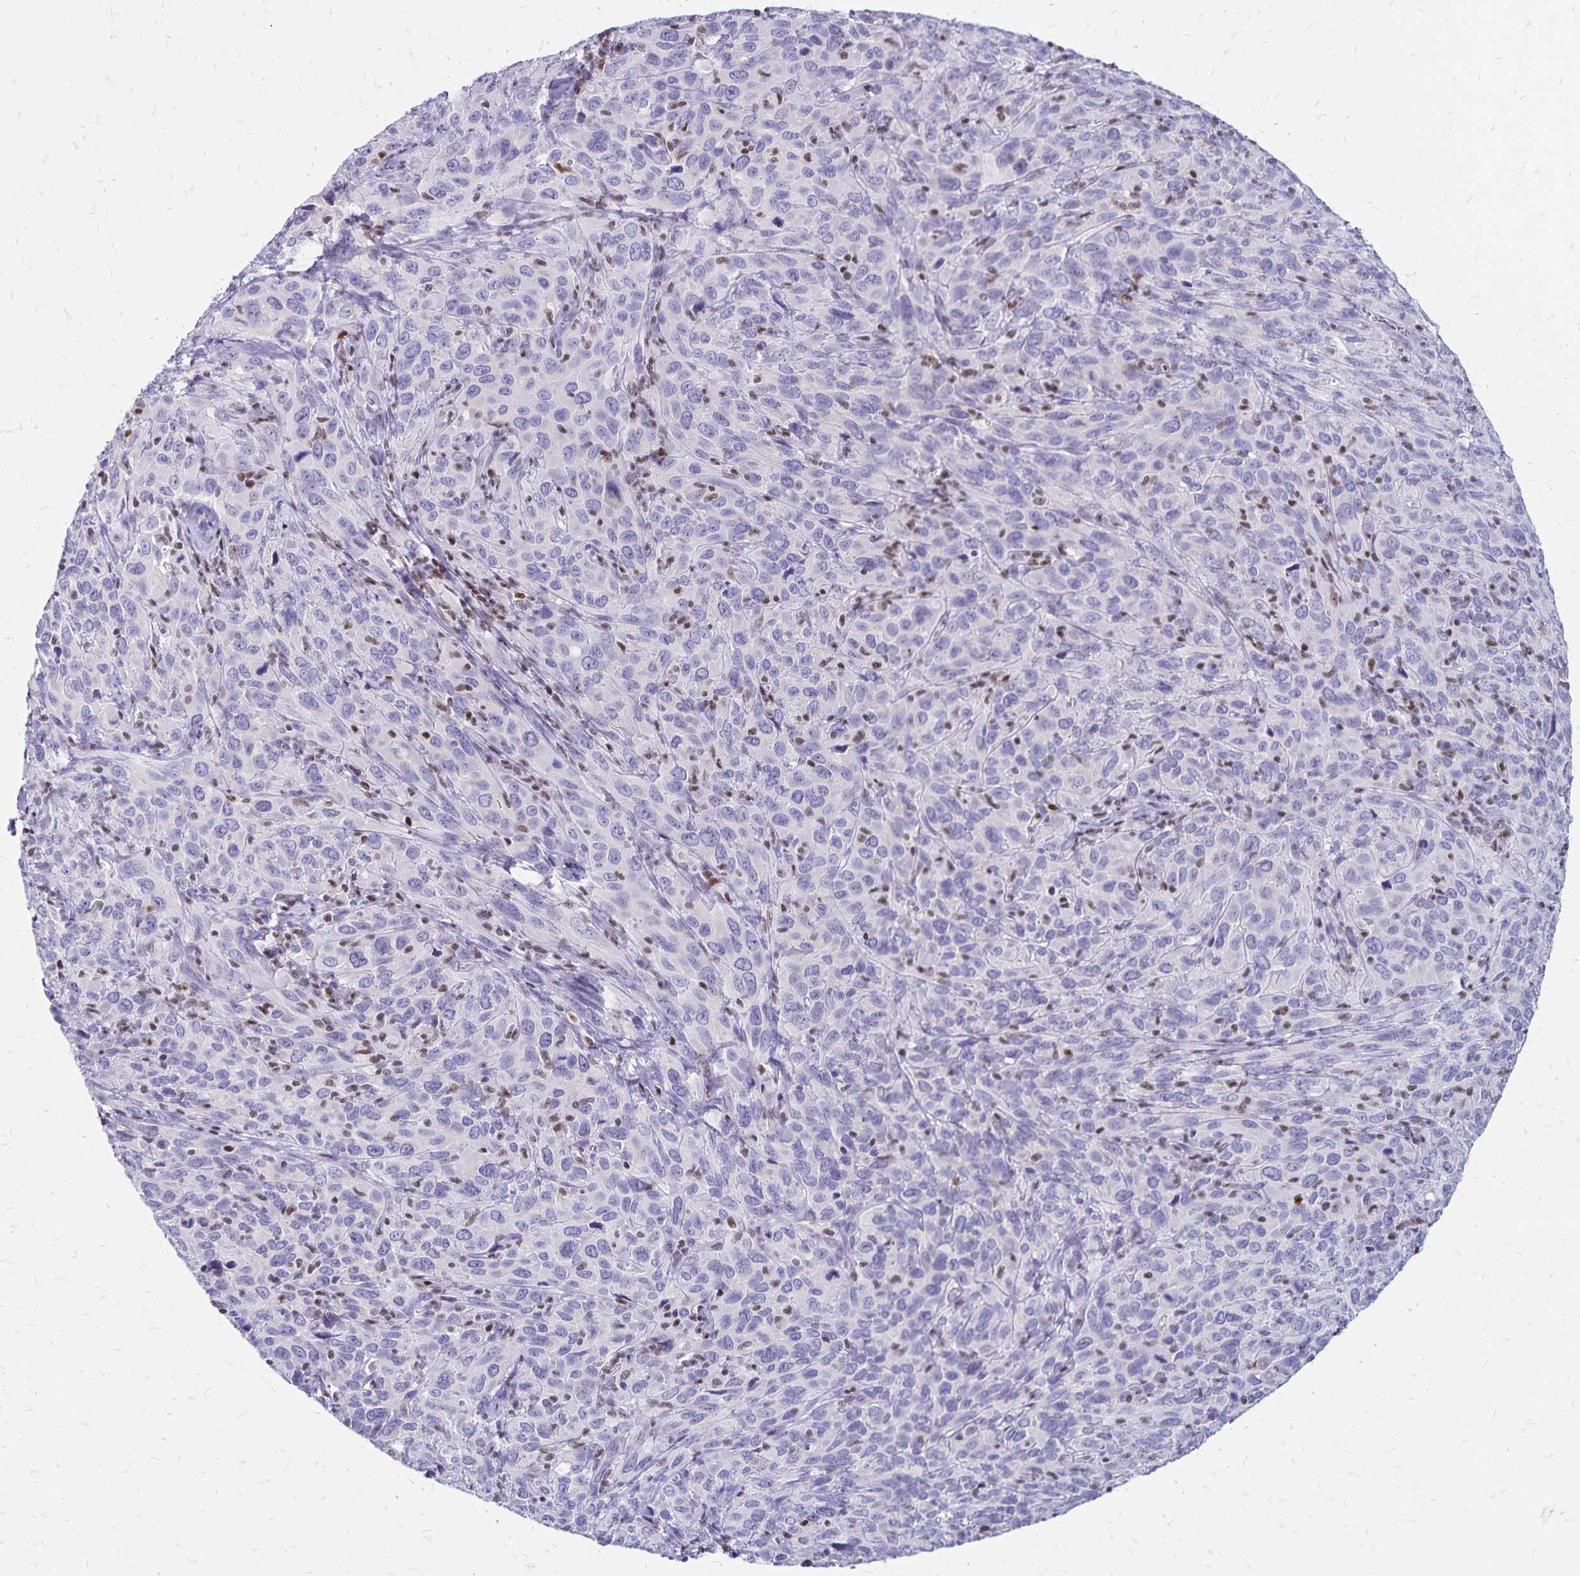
{"staining": {"intensity": "negative", "quantity": "none", "location": "none"}, "tissue": "cervical cancer", "cell_type": "Tumor cells", "image_type": "cancer", "snomed": [{"axis": "morphology", "description": "Normal tissue, NOS"}, {"axis": "morphology", "description": "Squamous cell carcinoma, NOS"}, {"axis": "topography", "description": "Cervix"}], "caption": "An immunohistochemistry photomicrograph of squamous cell carcinoma (cervical) is shown. There is no staining in tumor cells of squamous cell carcinoma (cervical).", "gene": "IKZF1", "patient": {"sex": "female", "age": 51}}